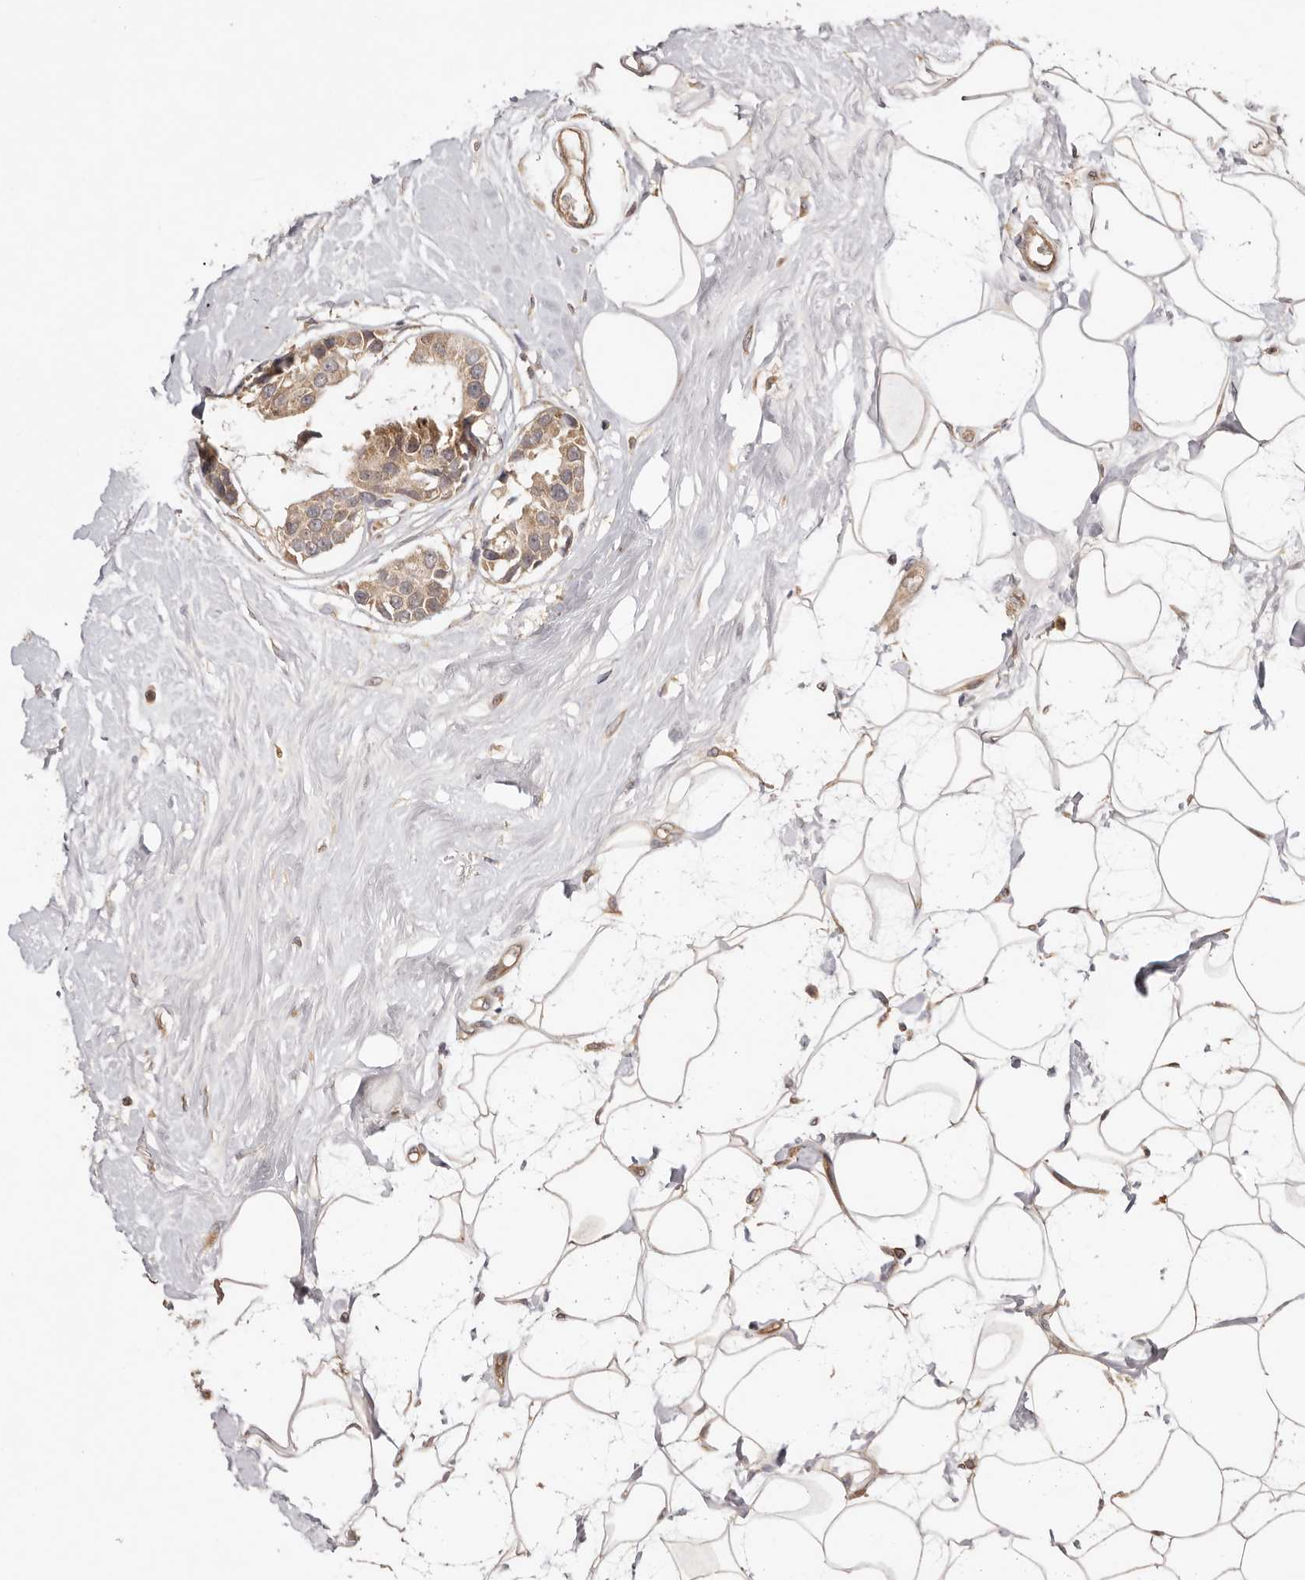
{"staining": {"intensity": "weak", "quantity": ">75%", "location": "cytoplasmic/membranous"}, "tissue": "breast cancer", "cell_type": "Tumor cells", "image_type": "cancer", "snomed": [{"axis": "morphology", "description": "Normal tissue, NOS"}, {"axis": "morphology", "description": "Duct carcinoma"}, {"axis": "topography", "description": "Breast"}], "caption": "Weak cytoplasmic/membranous expression for a protein is appreciated in about >75% of tumor cells of intraductal carcinoma (breast) using immunohistochemistry (IHC).", "gene": "UBR2", "patient": {"sex": "female", "age": 39}}